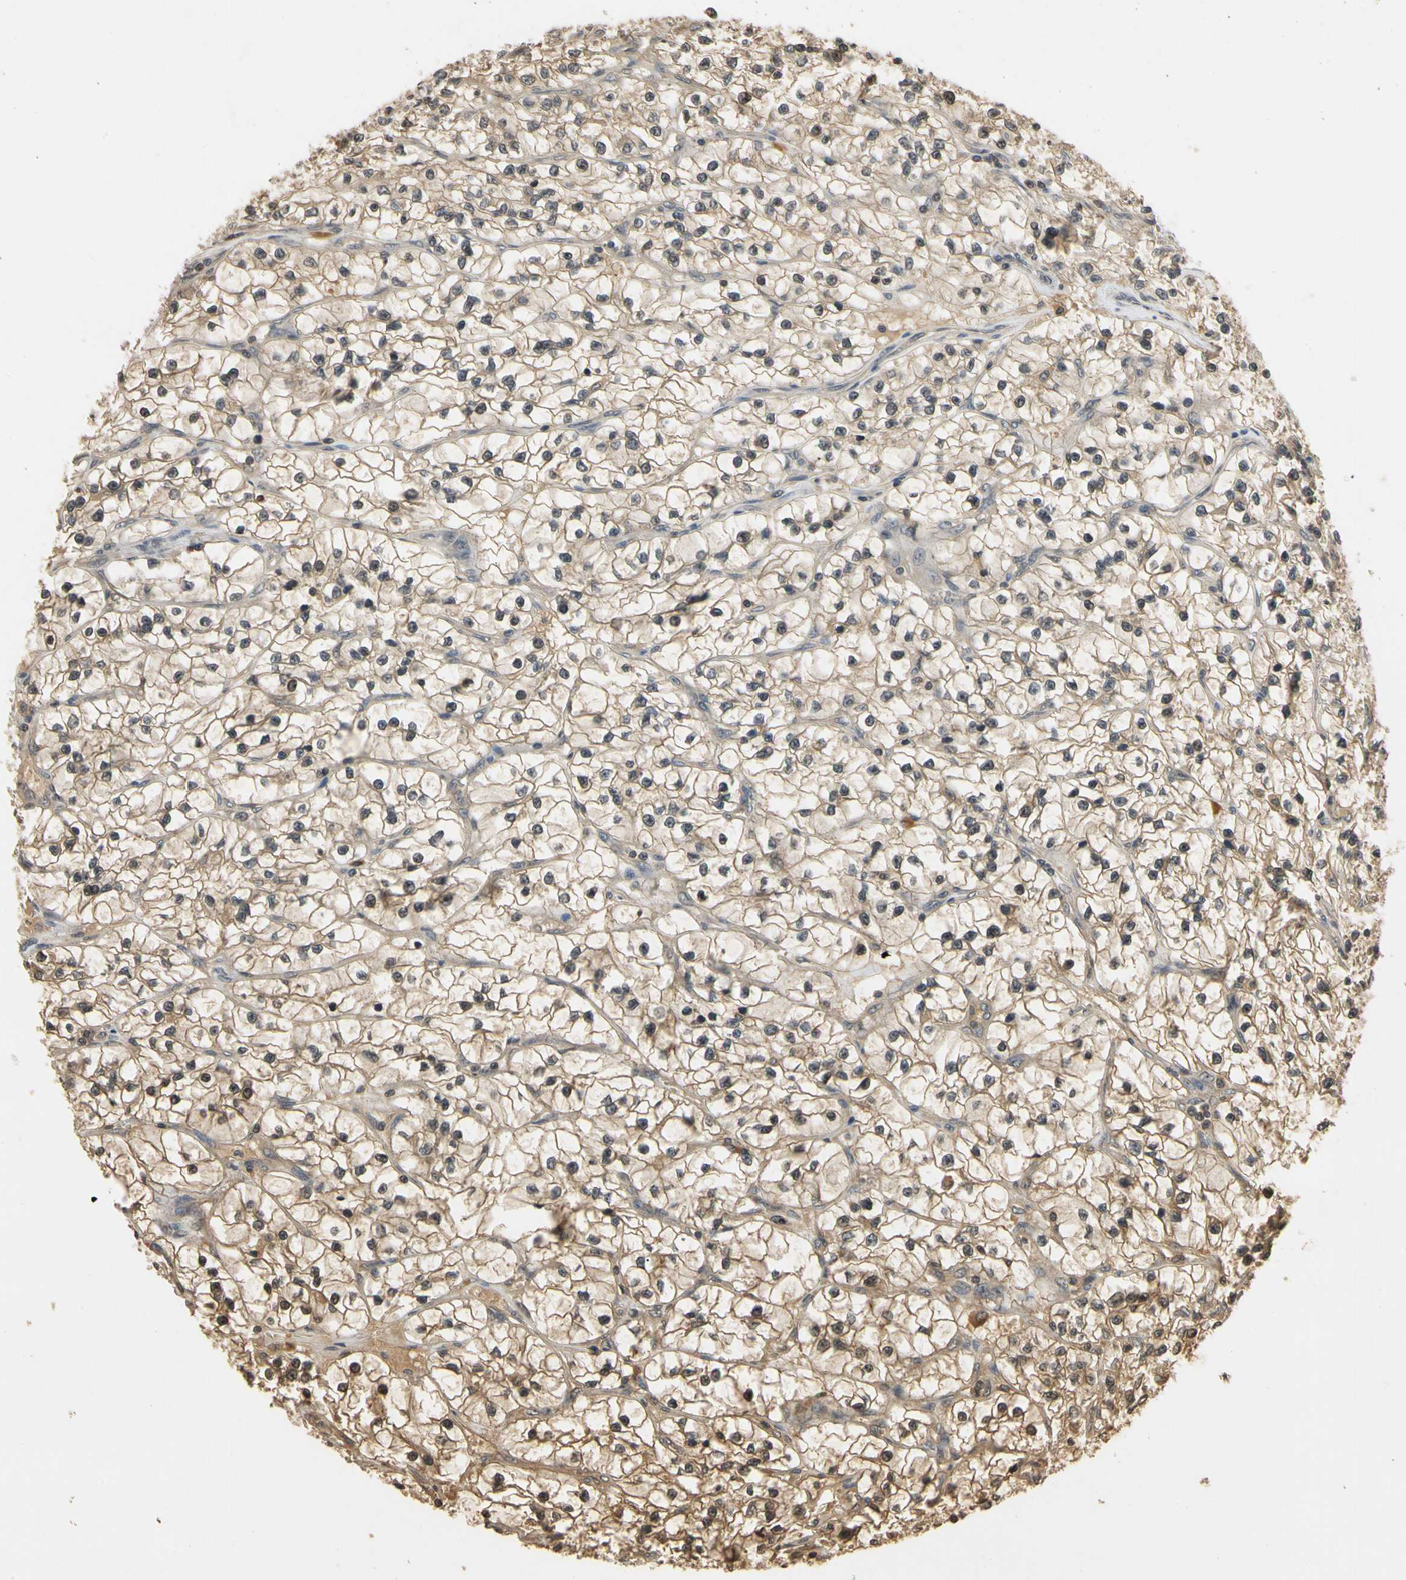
{"staining": {"intensity": "moderate", "quantity": ">75%", "location": "cytoplasmic/membranous,nuclear"}, "tissue": "renal cancer", "cell_type": "Tumor cells", "image_type": "cancer", "snomed": [{"axis": "morphology", "description": "Adenocarcinoma, NOS"}, {"axis": "topography", "description": "Kidney"}], "caption": "DAB immunohistochemical staining of human renal cancer (adenocarcinoma) shows moderate cytoplasmic/membranous and nuclear protein expression in approximately >75% of tumor cells.", "gene": "SOD1", "patient": {"sex": "female", "age": 57}}